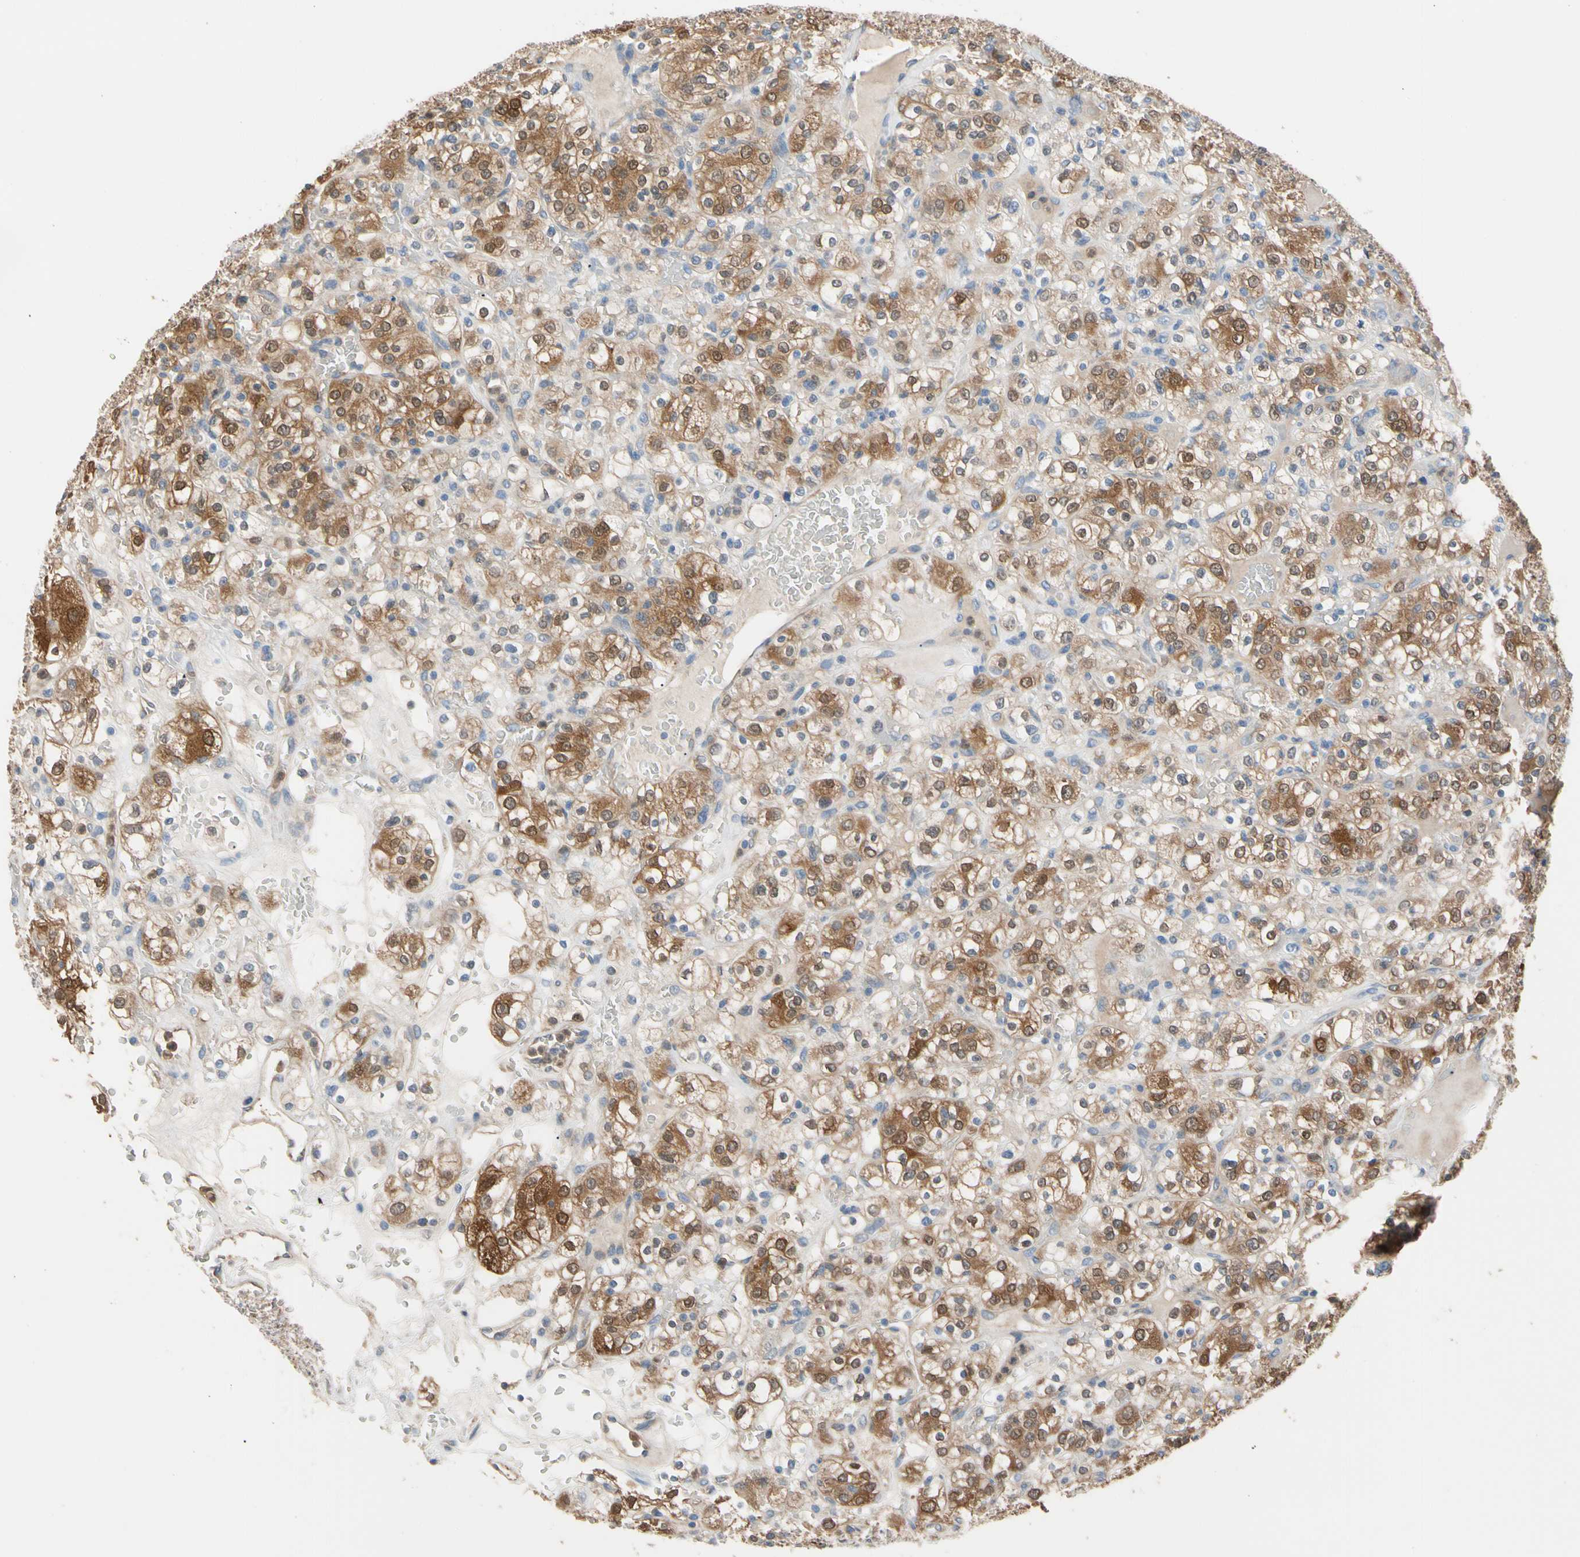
{"staining": {"intensity": "moderate", "quantity": "25%-75%", "location": "cytoplasmic/membranous,nuclear"}, "tissue": "renal cancer", "cell_type": "Tumor cells", "image_type": "cancer", "snomed": [{"axis": "morphology", "description": "Normal tissue, NOS"}, {"axis": "morphology", "description": "Adenocarcinoma, NOS"}, {"axis": "topography", "description": "Kidney"}], "caption": "A brown stain labels moderate cytoplasmic/membranous and nuclear staining of a protein in adenocarcinoma (renal) tumor cells. (DAB (3,3'-diaminobenzidine) IHC, brown staining for protein, blue staining for nuclei).", "gene": "BBOX1", "patient": {"sex": "female", "age": 72}}